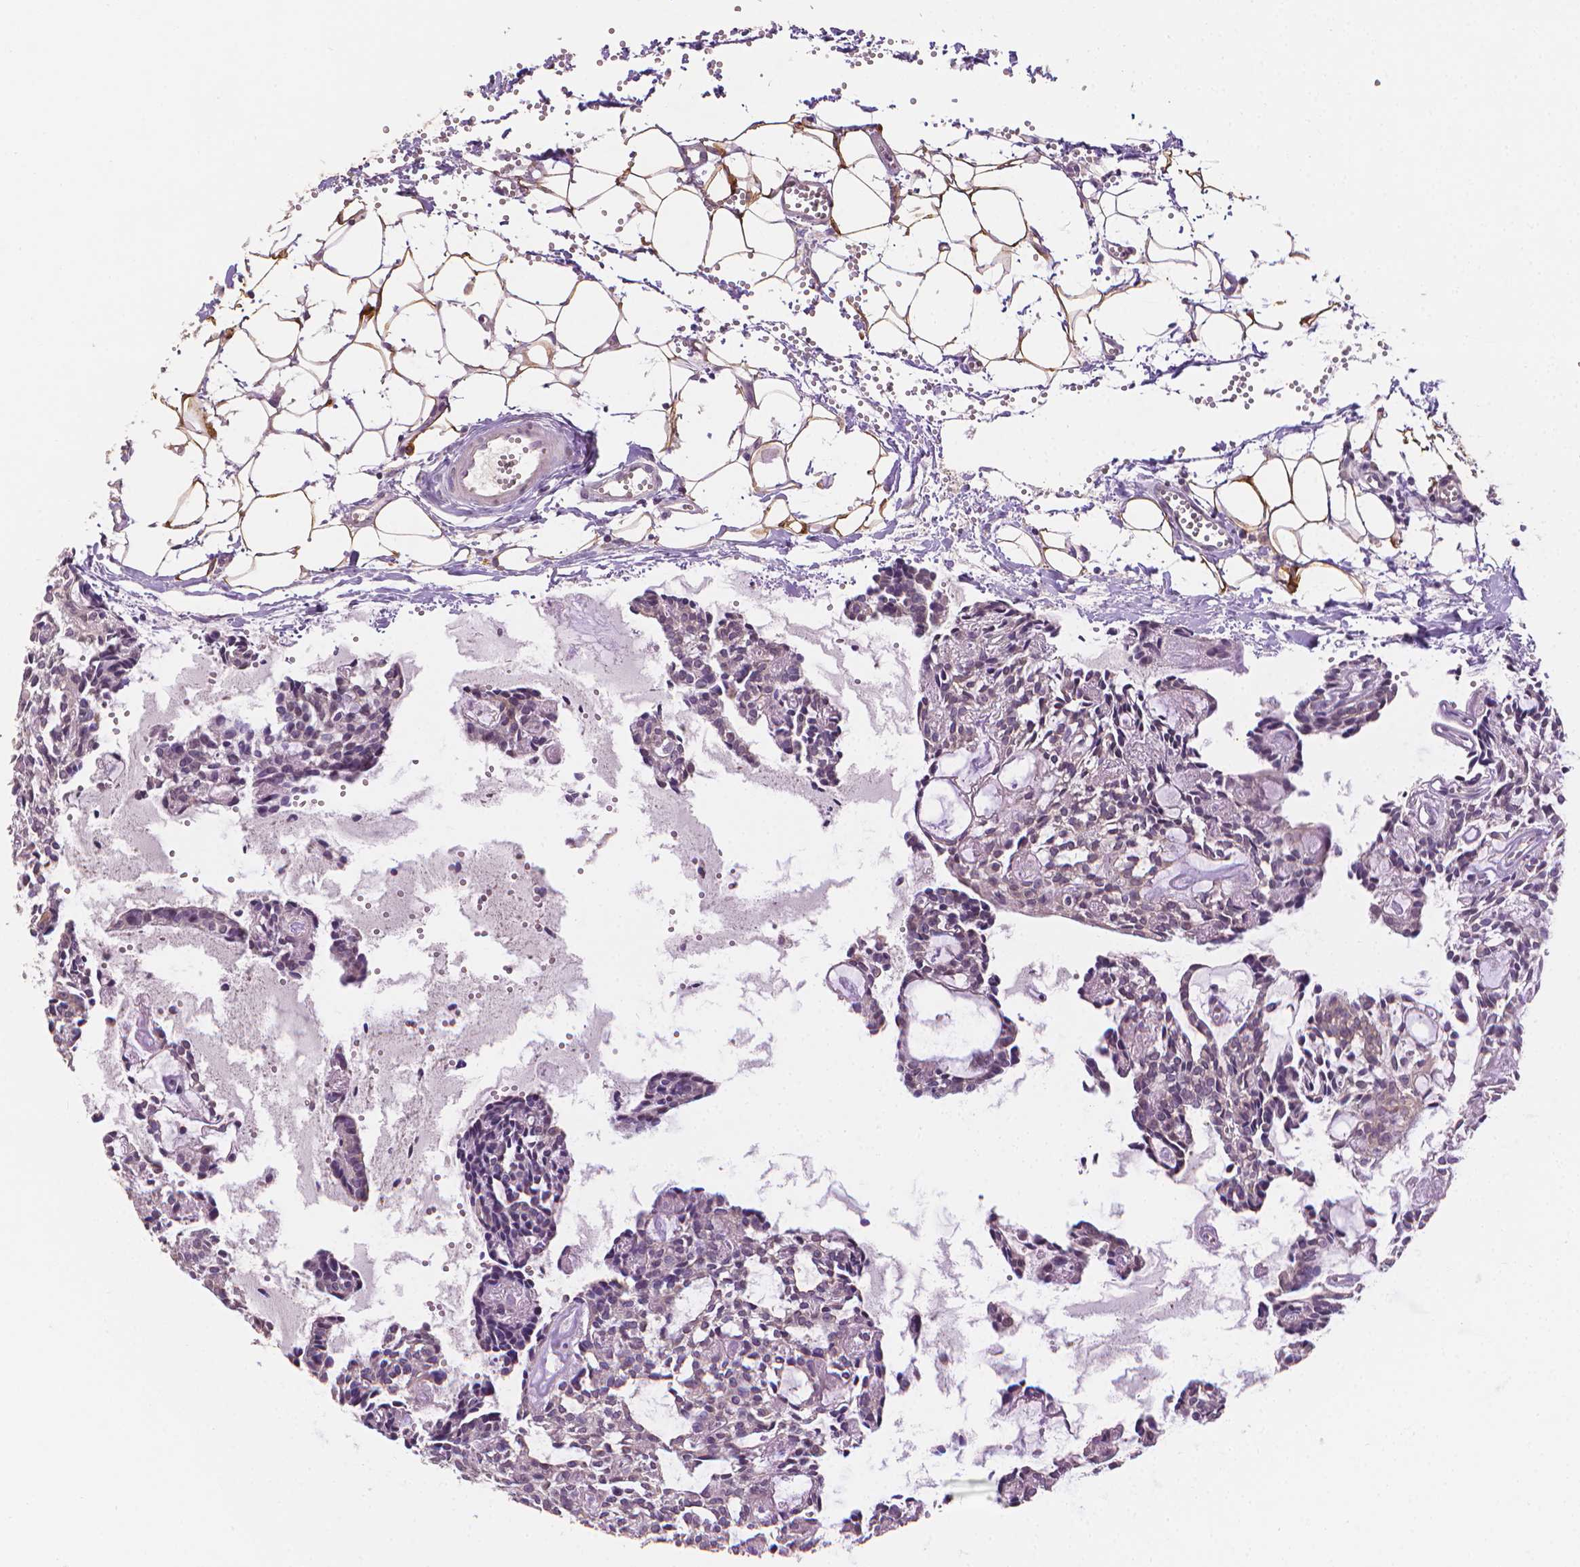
{"staining": {"intensity": "negative", "quantity": "none", "location": "none"}, "tissue": "head and neck cancer", "cell_type": "Tumor cells", "image_type": "cancer", "snomed": [{"axis": "morphology", "description": "Adenocarcinoma, NOS"}, {"axis": "topography", "description": "Head-Neck"}], "caption": "DAB immunohistochemical staining of human adenocarcinoma (head and neck) displays no significant positivity in tumor cells.", "gene": "FASN", "patient": {"sex": "female", "age": 62}}